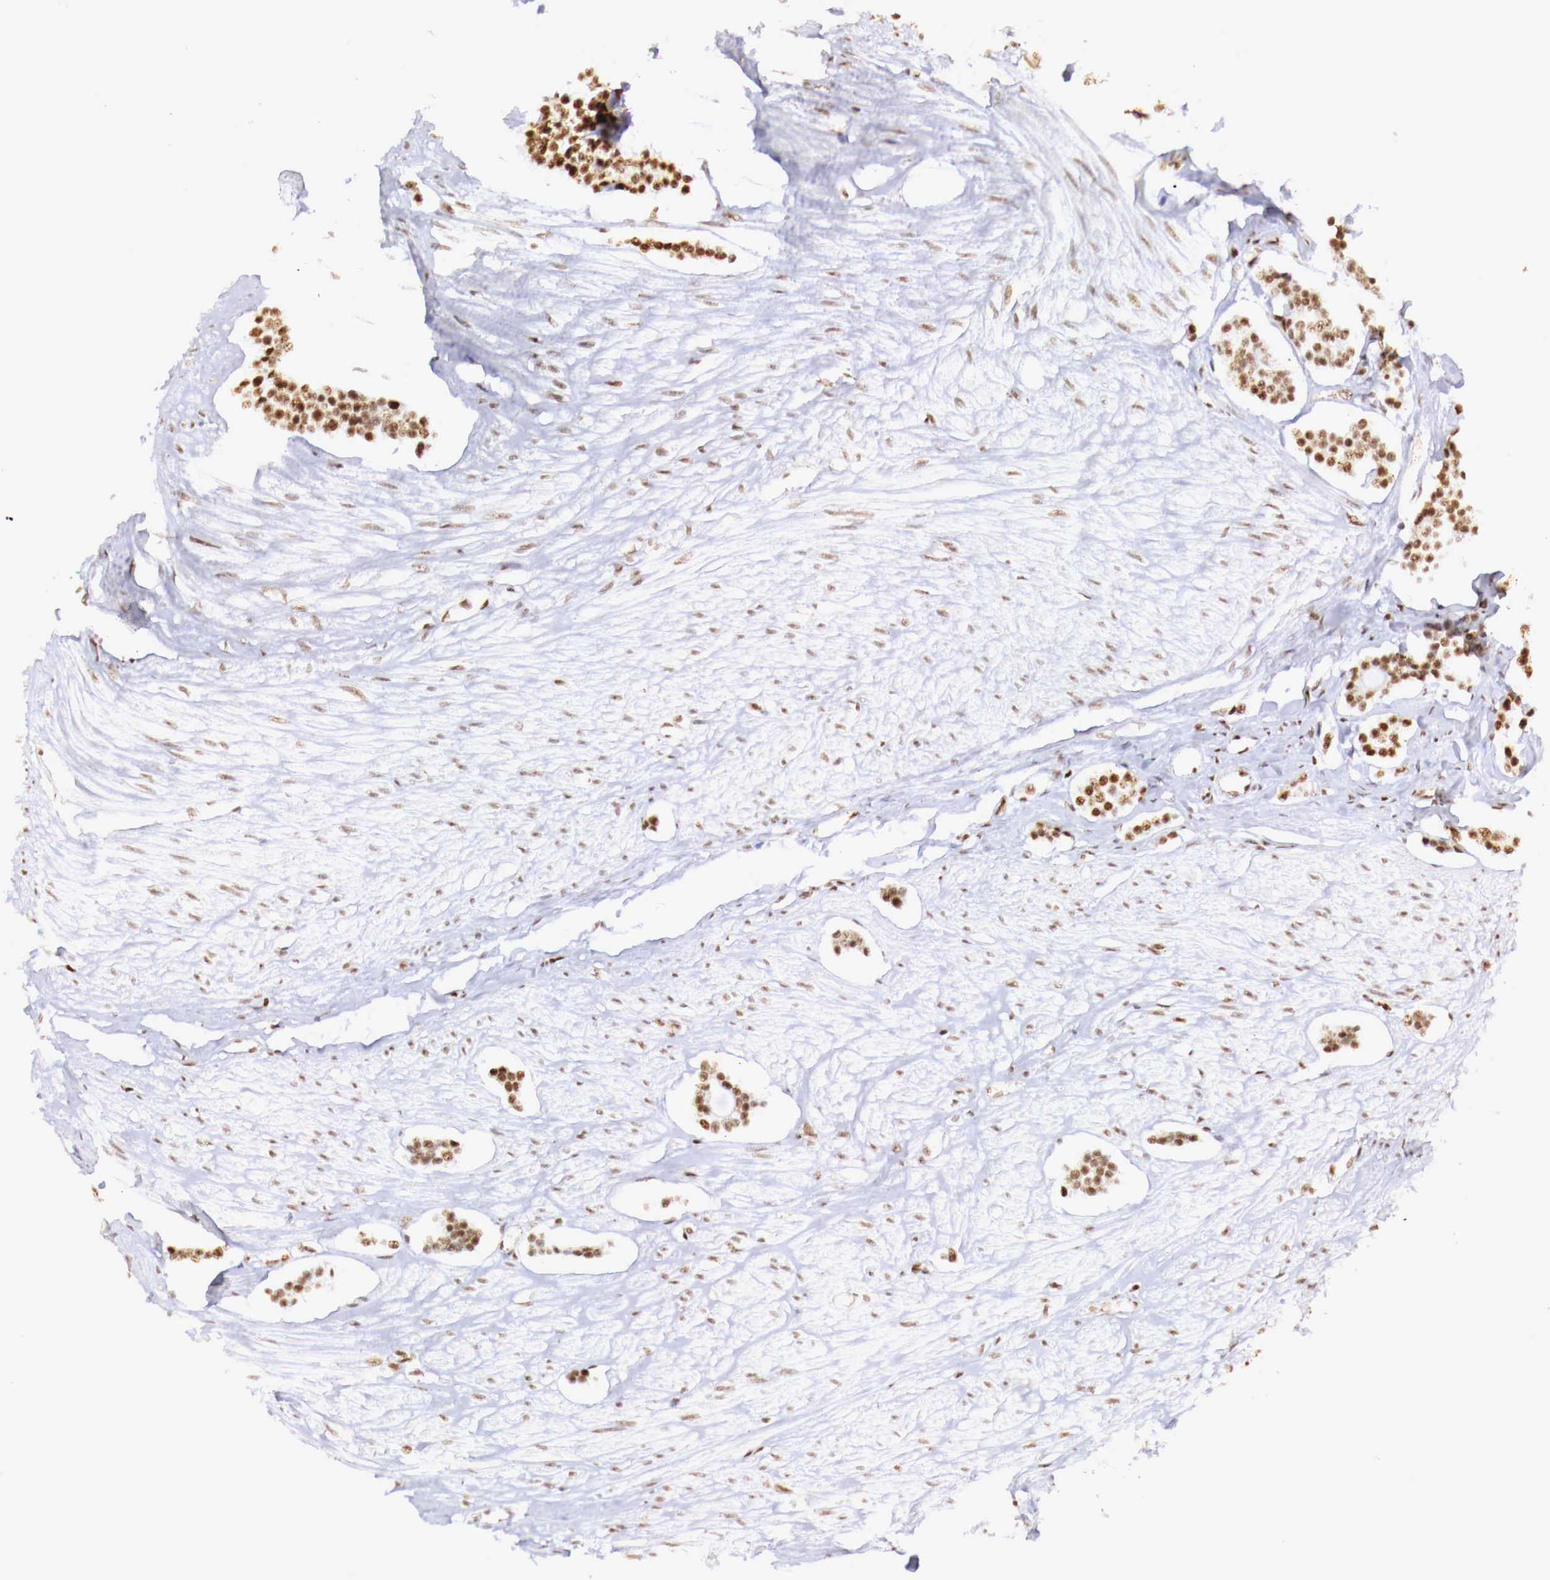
{"staining": {"intensity": "strong", "quantity": ">75%", "location": "nuclear"}, "tissue": "carcinoid", "cell_type": "Tumor cells", "image_type": "cancer", "snomed": [{"axis": "morphology", "description": "Carcinoid, malignant, NOS"}, {"axis": "topography", "description": "Small intestine"}], "caption": "A micrograph of human carcinoid stained for a protein exhibits strong nuclear brown staining in tumor cells.", "gene": "MAX", "patient": {"sex": "male", "age": 60}}